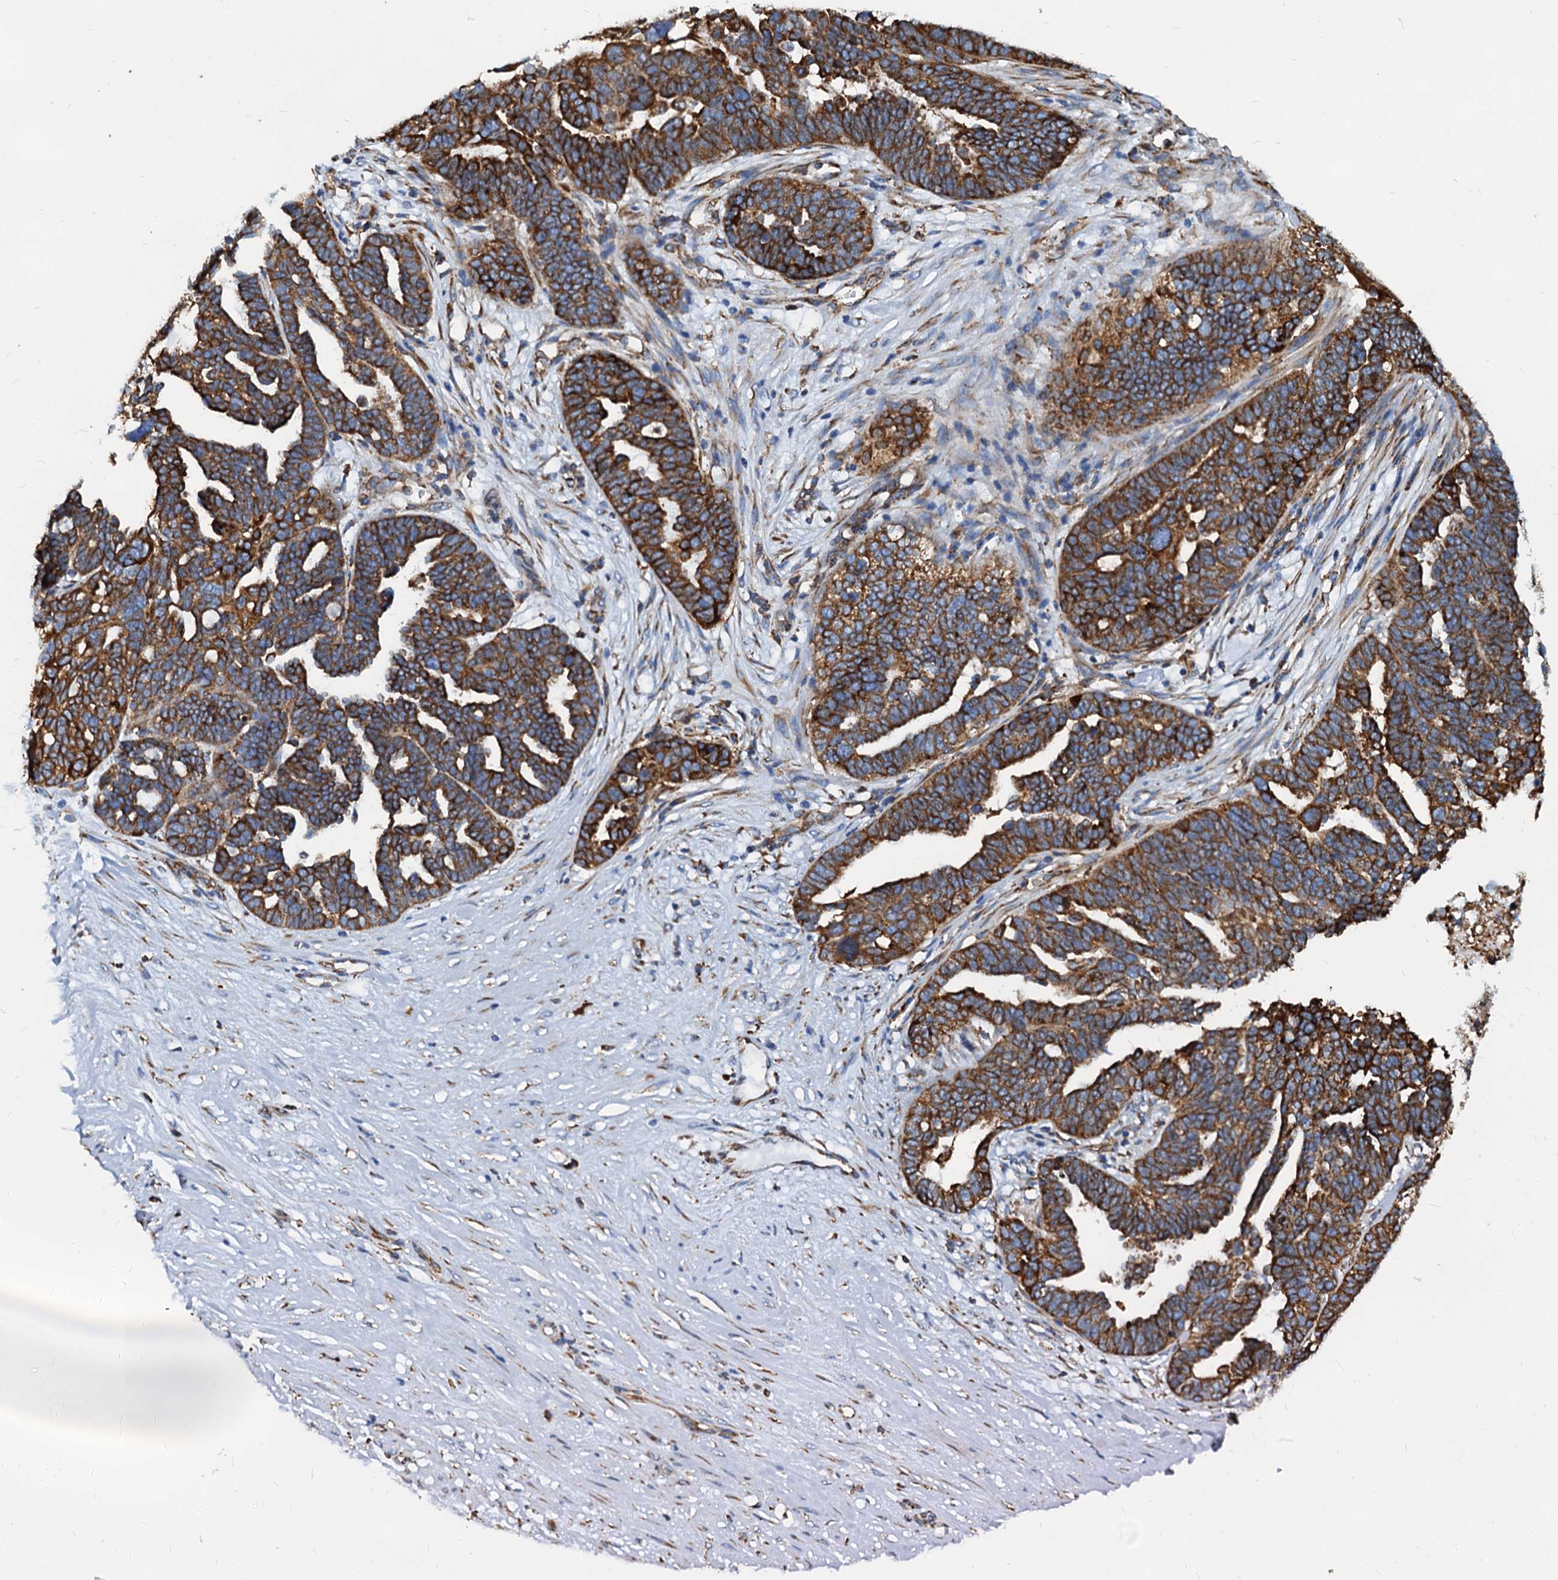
{"staining": {"intensity": "strong", "quantity": ">75%", "location": "cytoplasmic/membranous"}, "tissue": "ovarian cancer", "cell_type": "Tumor cells", "image_type": "cancer", "snomed": [{"axis": "morphology", "description": "Cystadenocarcinoma, serous, NOS"}, {"axis": "topography", "description": "Ovary"}], "caption": "Tumor cells demonstrate high levels of strong cytoplasmic/membranous expression in about >75% of cells in ovarian serous cystadenocarcinoma. The staining is performed using DAB brown chromogen to label protein expression. The nuclei are counter-stained blue using hematoxylin.", "gene": "HSPA5", "patient": {"sex": "female", "age": 59}}